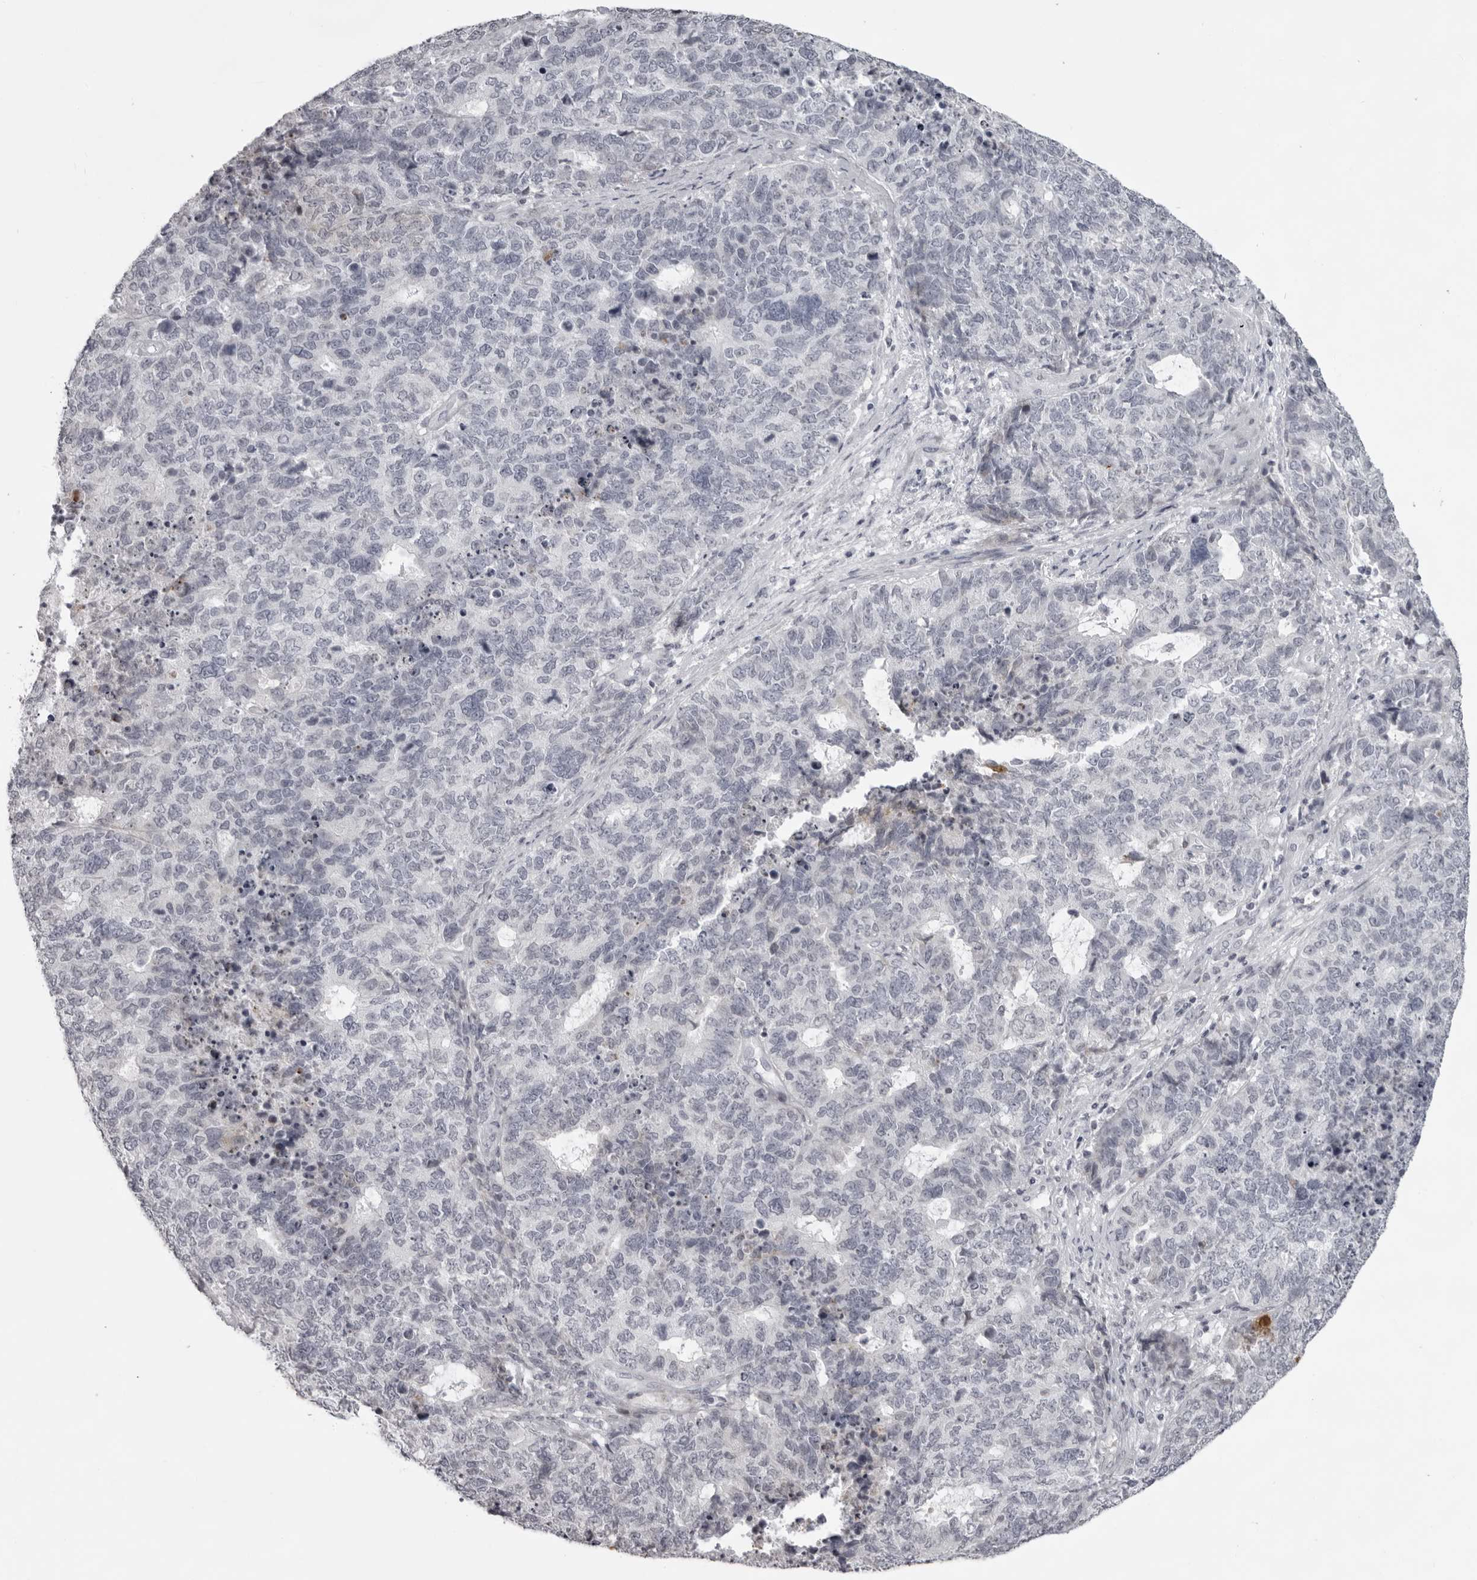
{"staining": {"intensity": "negative", "quantity": "none", "location": "none"}, "tissue": "cervical cancer", "cell_type": "Tumor cells", "image_type": "cancer", "snomed": [{"axis": "morphology", "description": "Squamous cell carcinoma, NOS"}, {"axis": "topography", "description": "Cervix"}], "caption": "Tumor cells show no significant staining in cervical squamous cell carcinoma.", "gene": "NUDT18", "patient": {"sex": "female", "age": 63}}